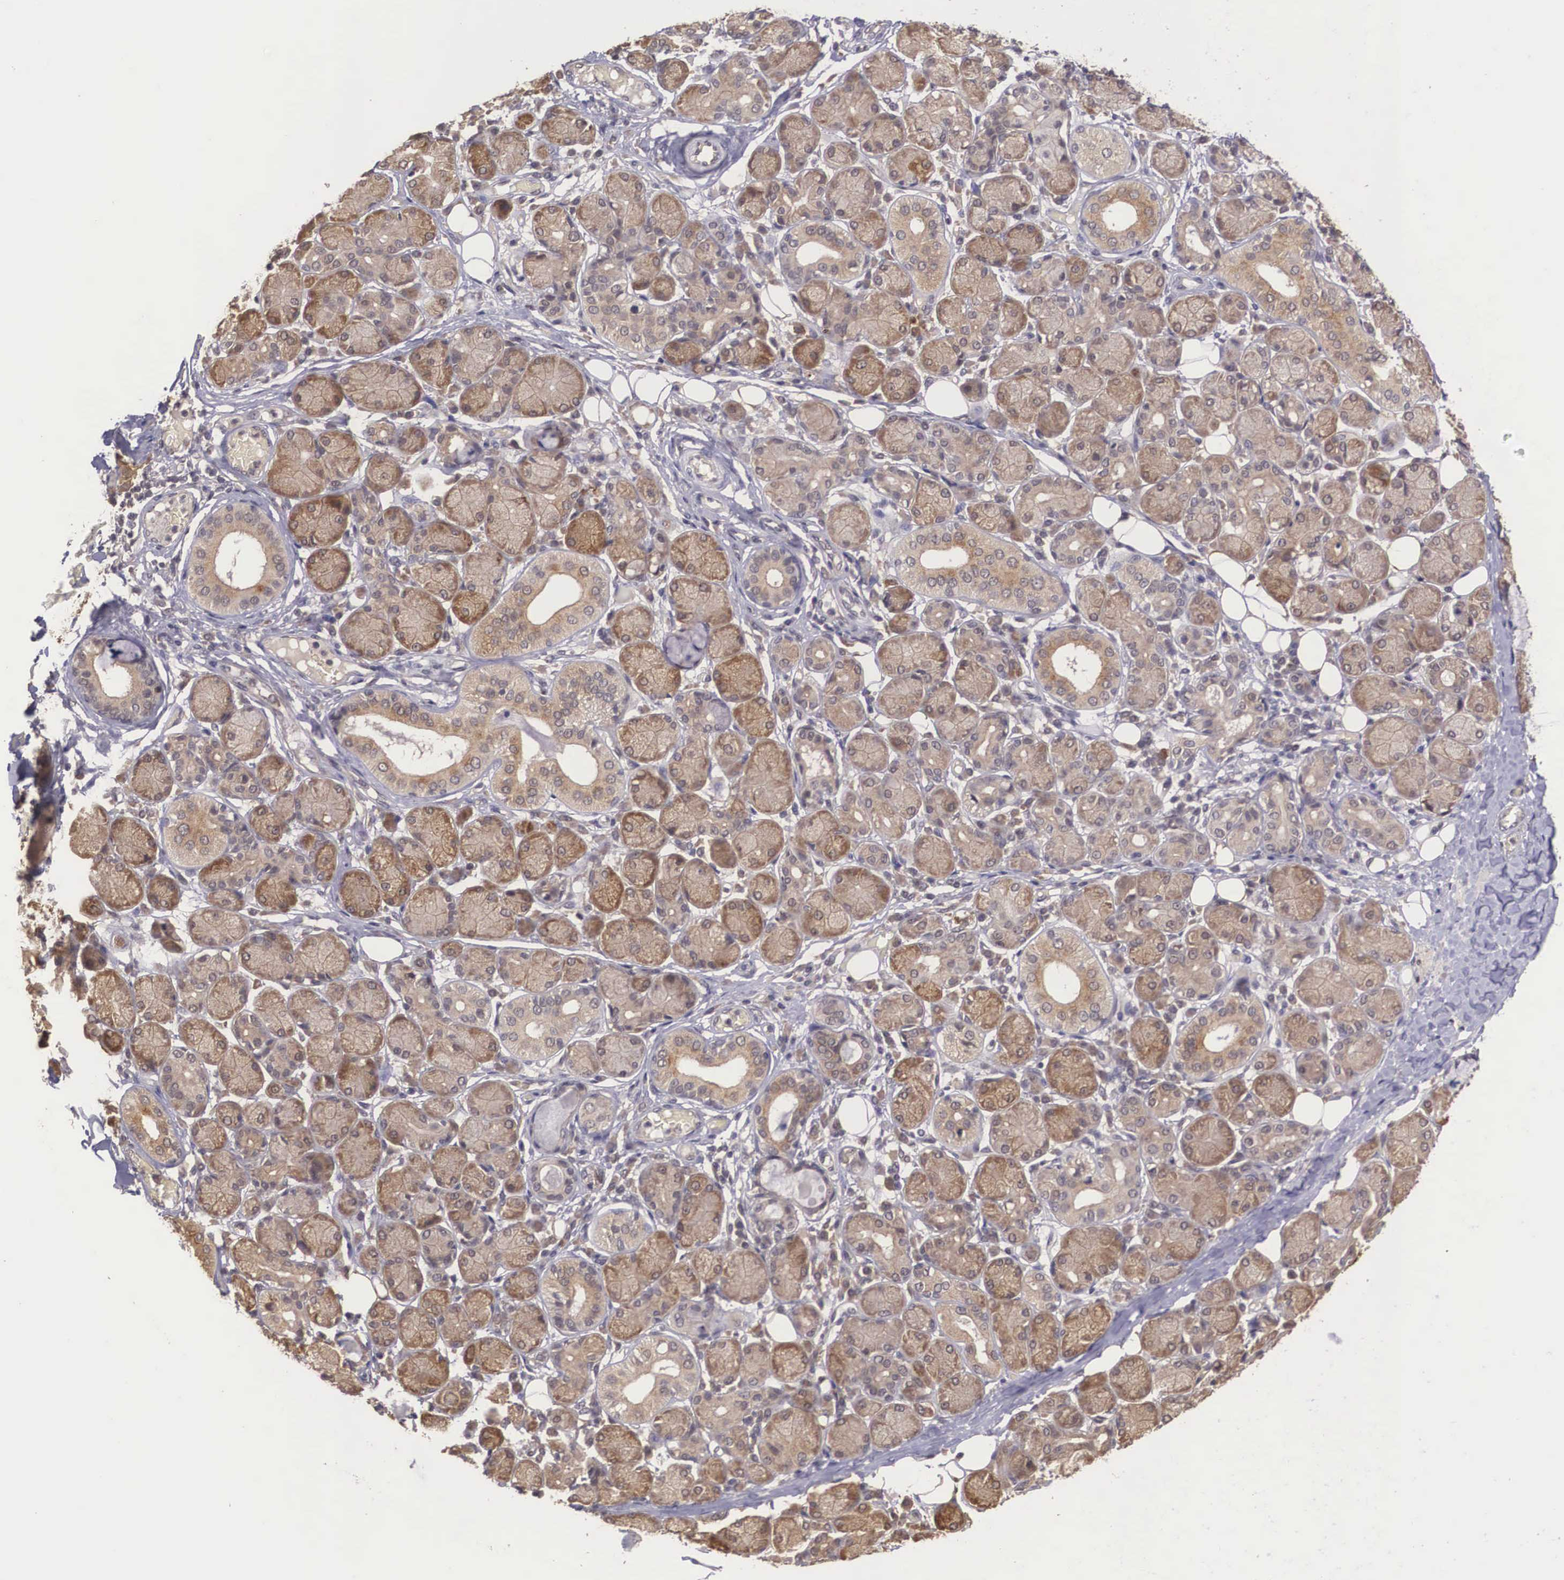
{"staining": {"intensity": "moderate", "quantity": ">75%", "location": "cytoplasmic/membranous"}, "tissue": "salivary gland", "cell_type": "Glandular cells", "image_type": "normal", "snomed": [{"axis": "morphology", "description": "Normal tissue, NOS"}, {"axis": "topography", "description": "Salivary gland"}, {"axis": "topography", "description": "Peripheral nerve tissue"}], "caption": "IHC image of unremarkable salivary gland: salivary gland stained using immunohistochemistry (IHC) exhibits medium levels of moderate protein expression localized specifically in the cytoplasmic/membranous of glandular cells, appearing as a cytoplasmic/membranous brown color.", "gene": "VASH1", "patient": {"sex": "male", "age": 62}}